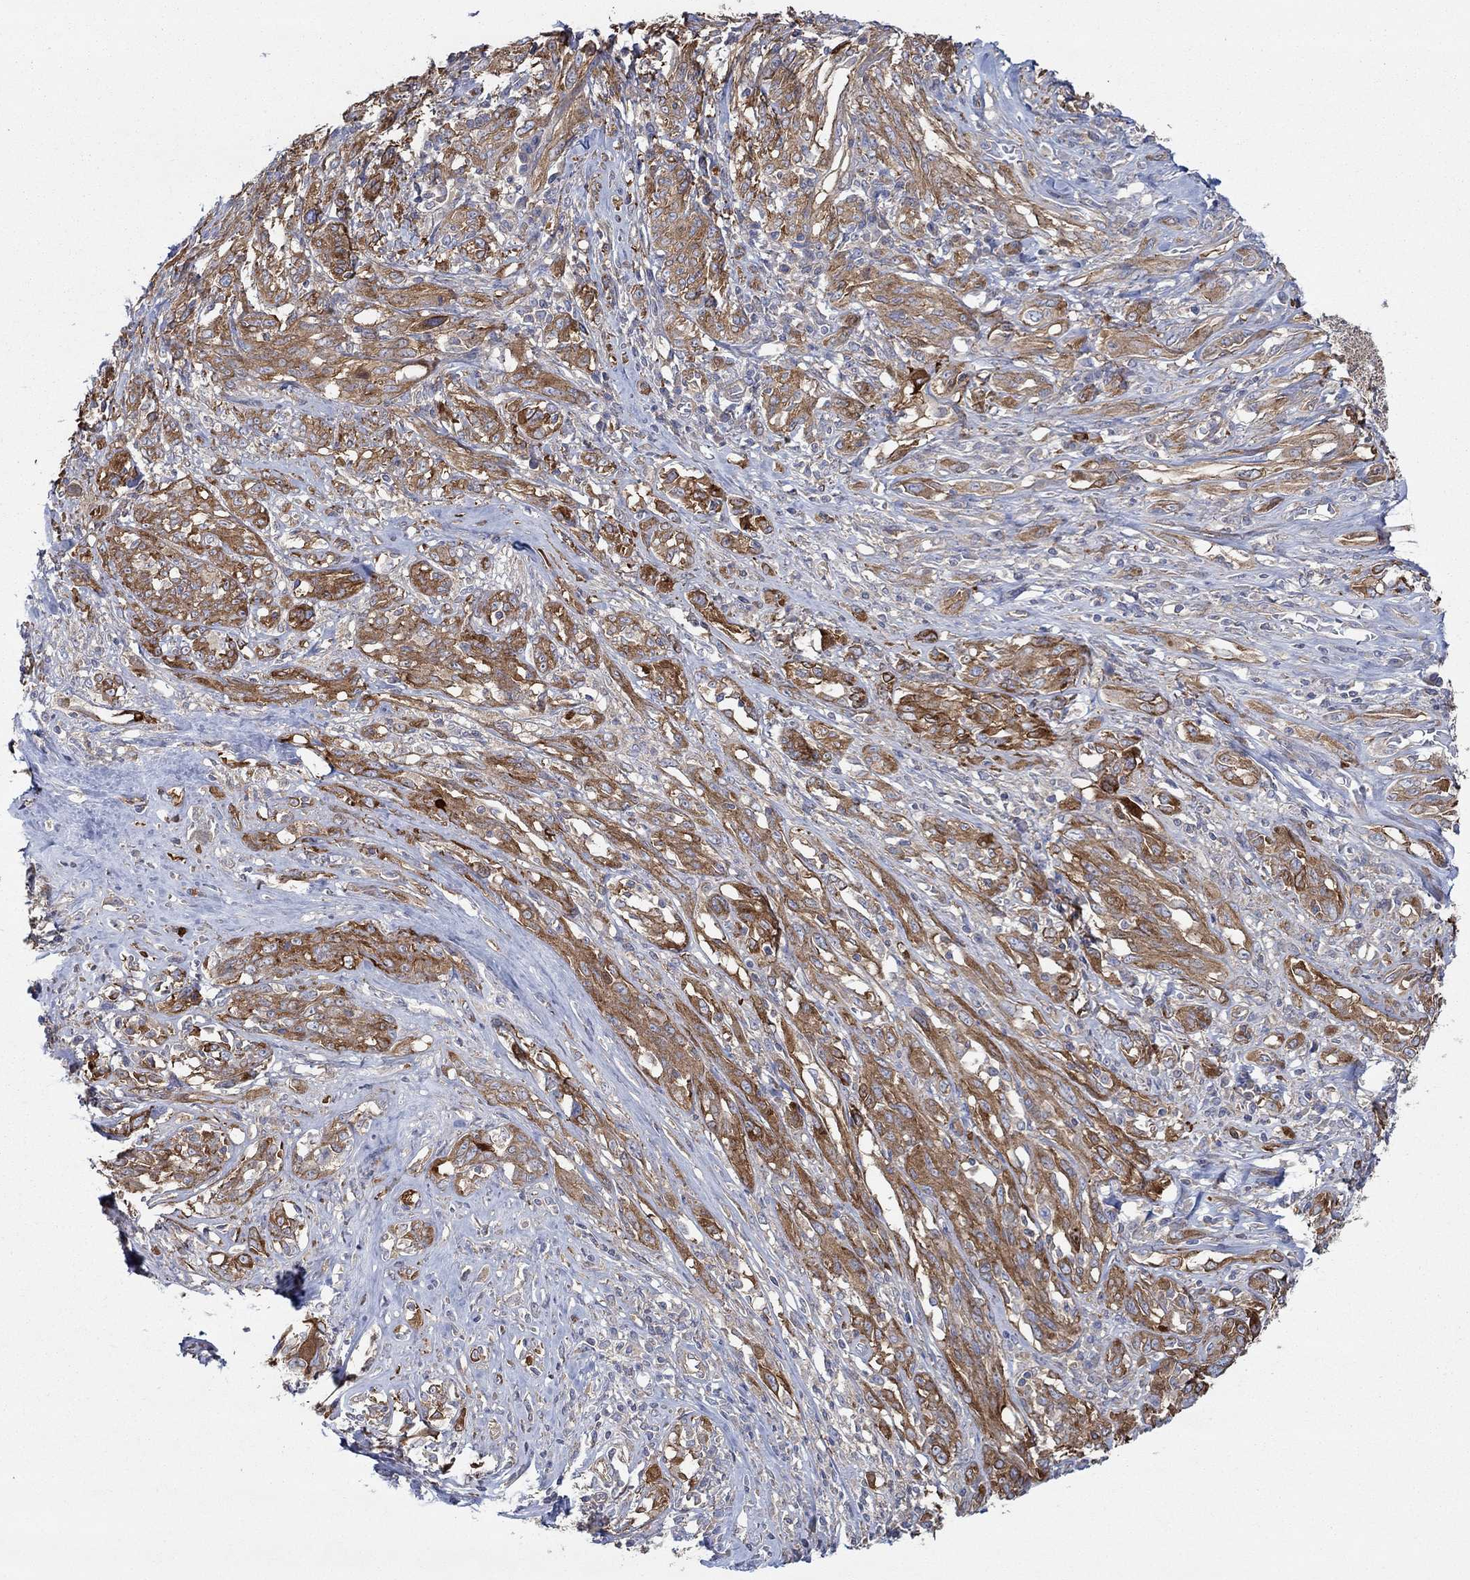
{"staining": {"intensity": "strong", "quantity": ">75%", "location": "cytoplasmic/membranous"}, "tissue": "melanoma", "cell_type": "Tumor cells", "image_type": "cancer", "snomed": [{"axis": "morphology", "description": "Malignant melanoma, NOS"}, {"axis": "topography", "description": "Skin"}], "caption": "Immunohistochemistry of human melanoma demonstrates high levels of strong cytoplasmic/membranous expression in about >75% of tumor cells.", "gene": "SPAG9", "patient": {"sex": "female", "age": 91}}